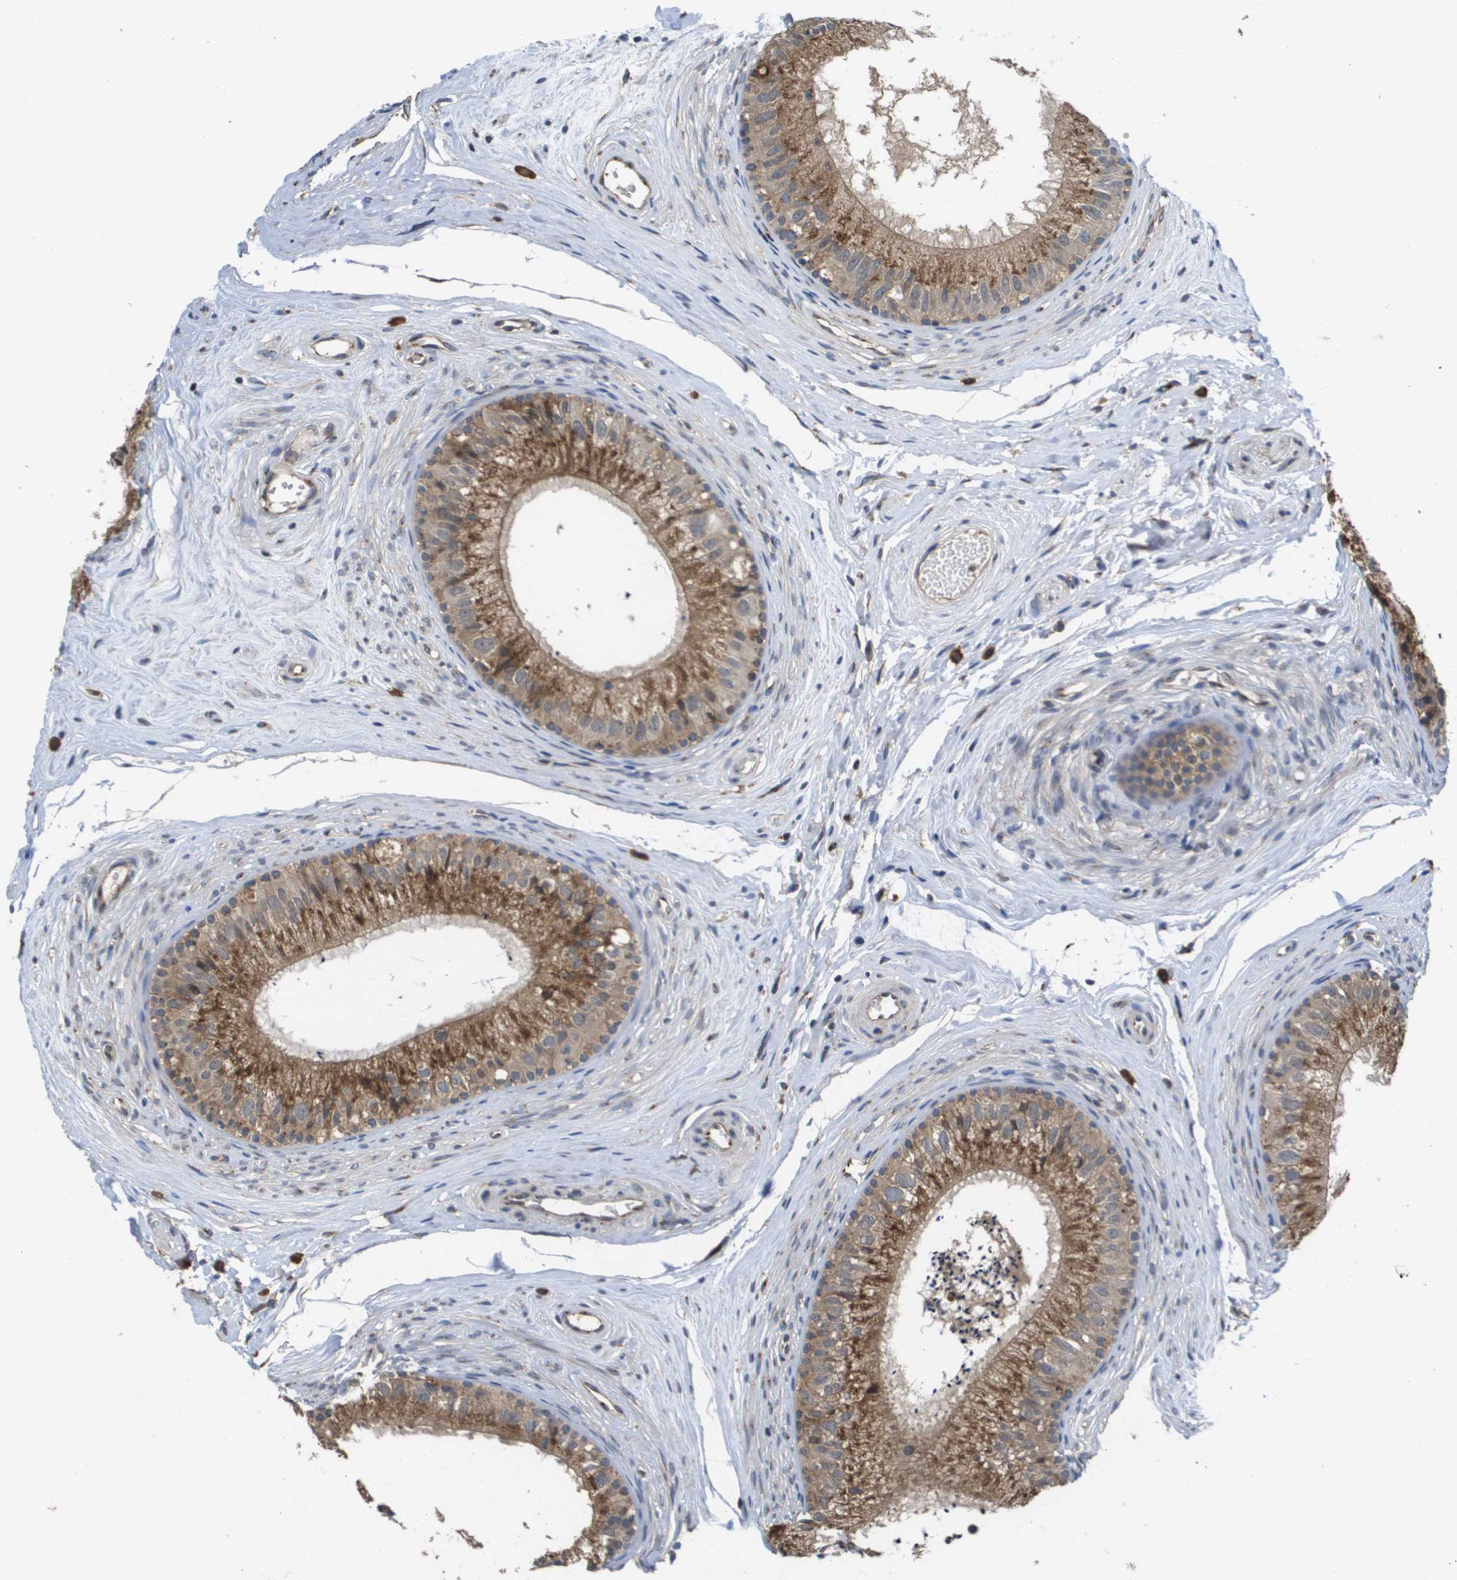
{"staining": {"intensity": "moderate", "quantity": ">75%", "location": "cytoplasmic/membranous"}, "tissue": "epididymis", "cell_type": "Glandular cells", "image_type": "normal", "snomed": [{"axis": "morphology", "description": "Normal tissue, NOS"}, {"axis": "topography", "description": "Epididymis"}], "caption": "A high-resolution micrograph shows immunohistochemistry (IHC) staining of benign epididymis, which exhibits moderate cytoplasmic/membranous staining in approximately >75% of glandular cells. Immunohistochemistry stains the protein in brown and the nuclei are stained blue.", "gene": "PCK1", "patient": {"sex": "male", "age": 56}}